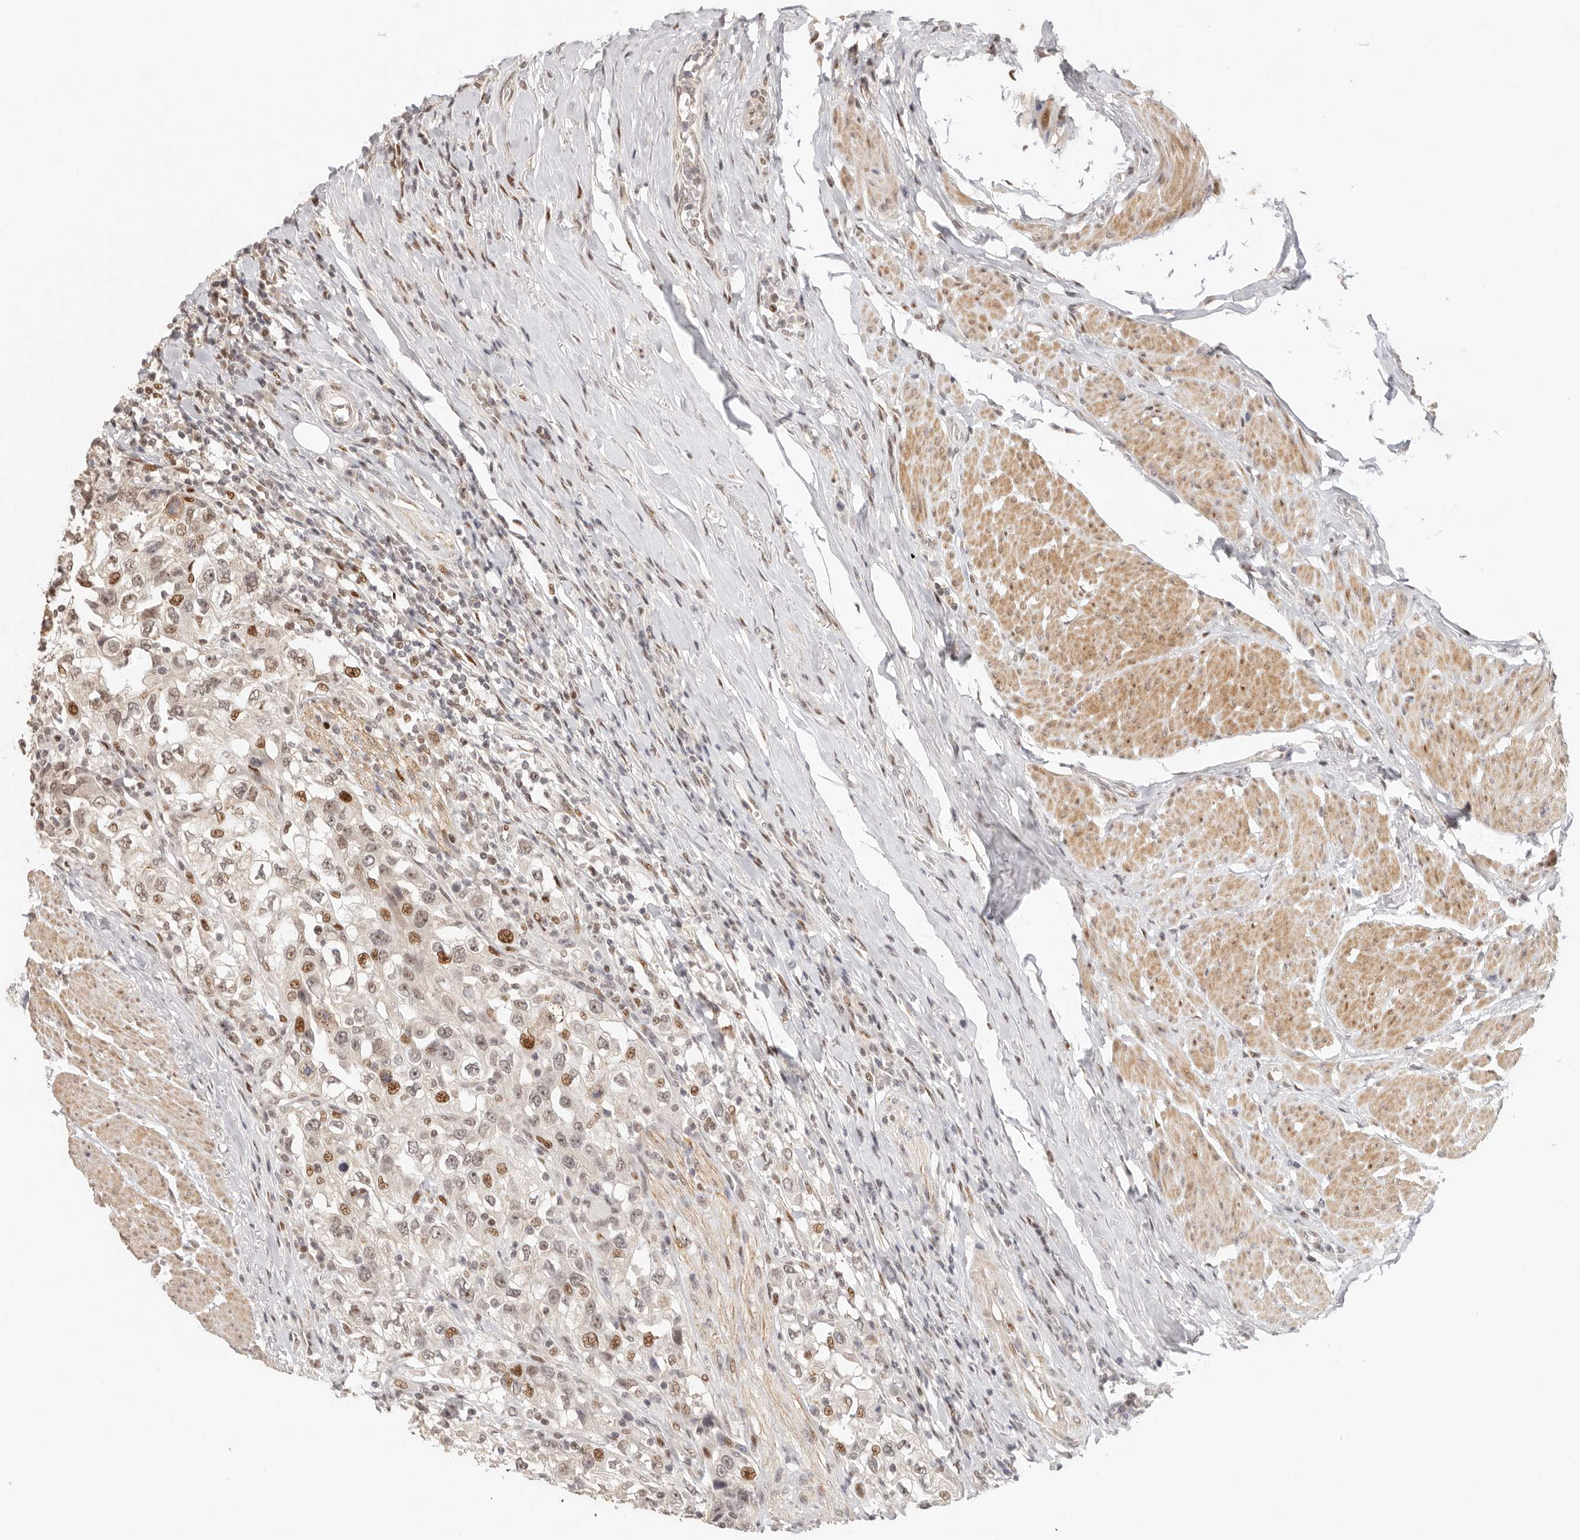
{"staining": {"intensity": "moderate", "quantity": "25%-75%", "location": "nuclear"}, "tissue": "urothelial cancer", "cell_type": "Tumor cells", "image_type": "cancer", "snomed": [{"axis": "morphology", "description": "Urothelial carcinoma, High grade"}, {"axis": "topography", "description": "Urinary bladder"}], "caption": "Protein staining of urothelial carcinoma (high-grade) tissue demonstrates moderate nuclear staining in about 25%-75% of tumor cells.", "gene": "GPBP1L1", "patient": {"sex": "female", "age": 80}}